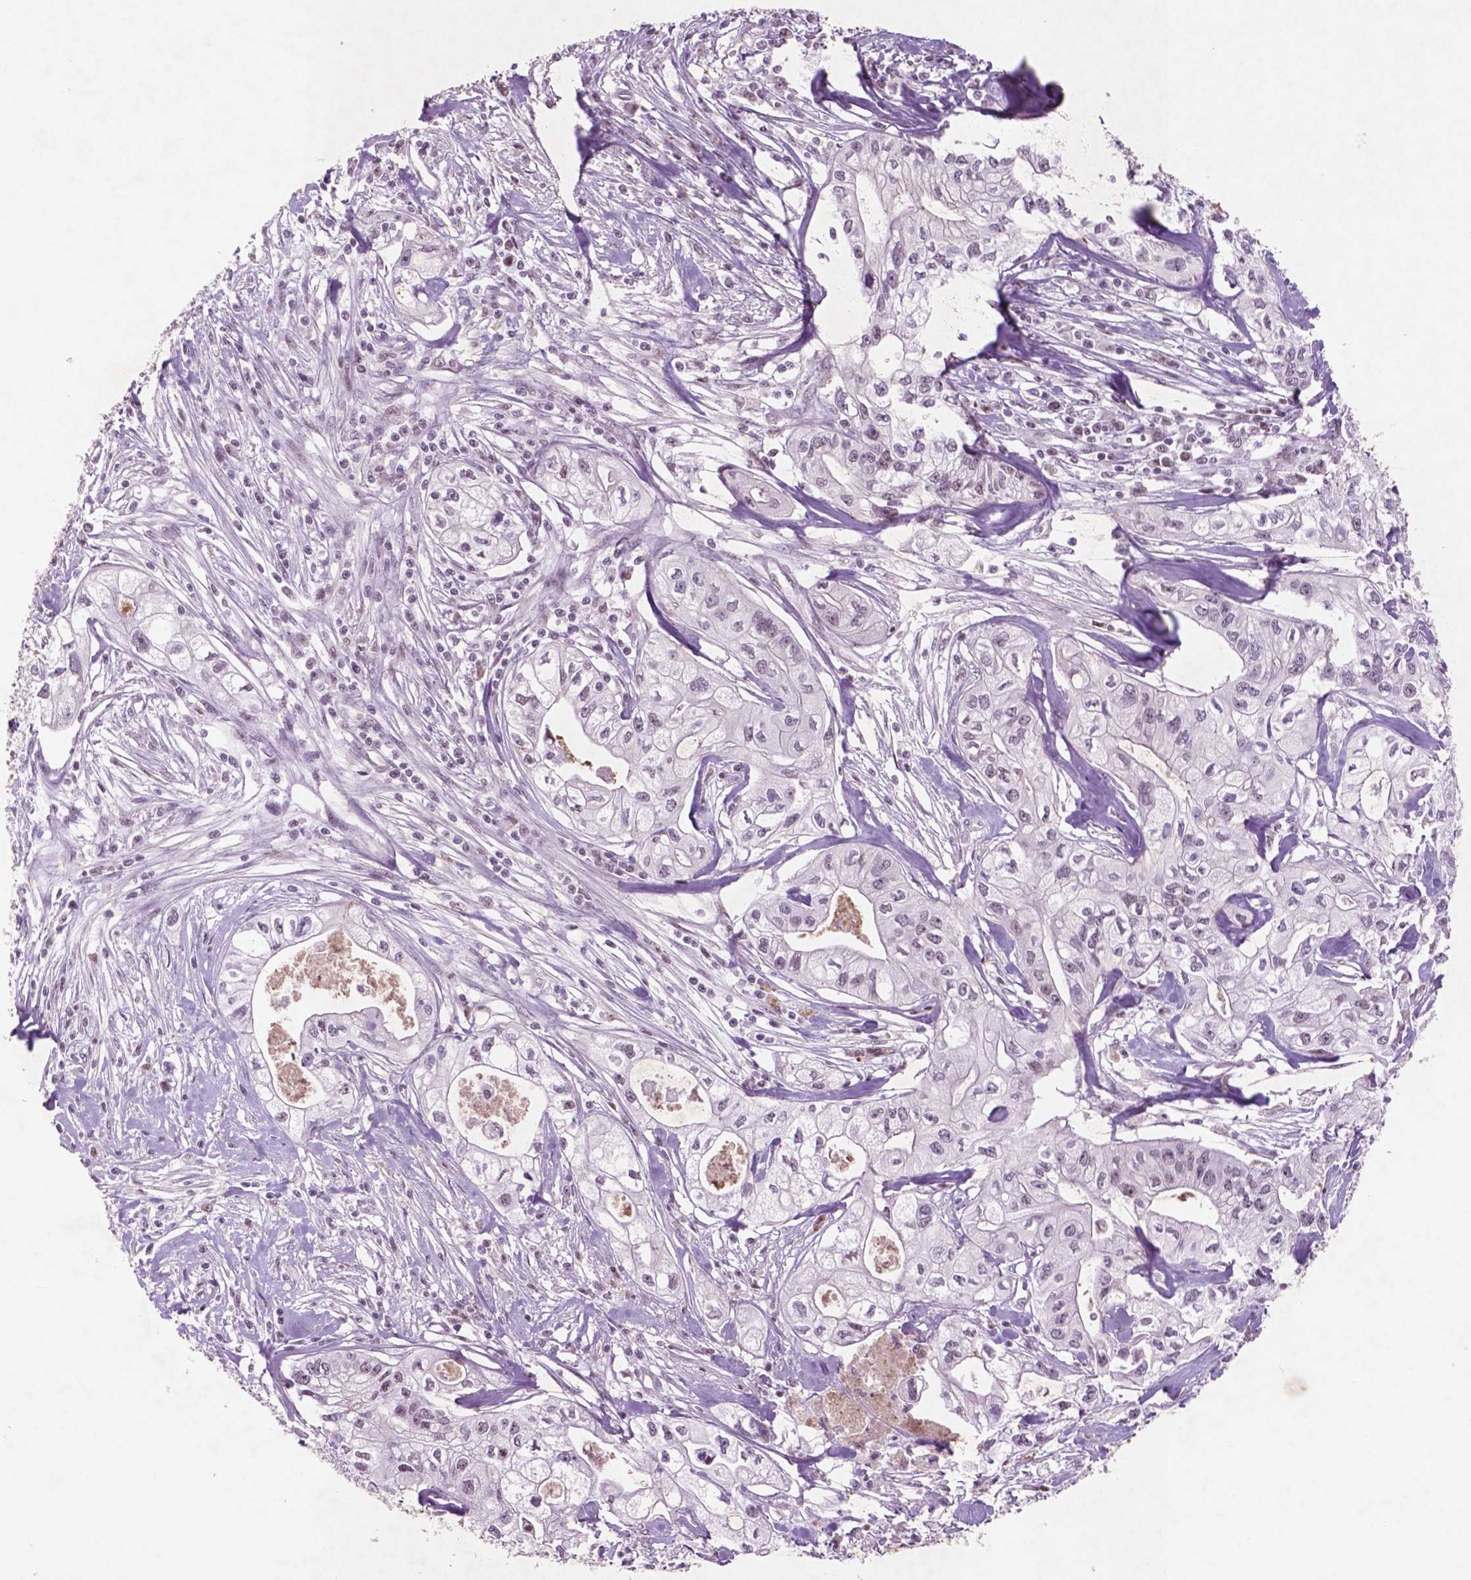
{"staining": {"intensity": "weak", "quantity": "25%-75%", "location": "nuclear"}, "tissue": "pancreatic cancer", "cell_type": "Tumor cells", "image_type": "cancer", "snomed": [{"axis": "morphology", "description": "Adenocarcinoma, NOS"}, {"axis": "topography", "description": "Pancreas"}], "caption": "Protein analysis of pancreatic cancer (adenocarcinoma) tissue shows weak nuclear positivity in about 25%-75% of tumor cells. (DAB (3,3'-diaminobenzidine) = brown stain, brightfield microscopy at high magnification).", "gene": "CTR9", "patient": {"sex": "male", "age": 70}}